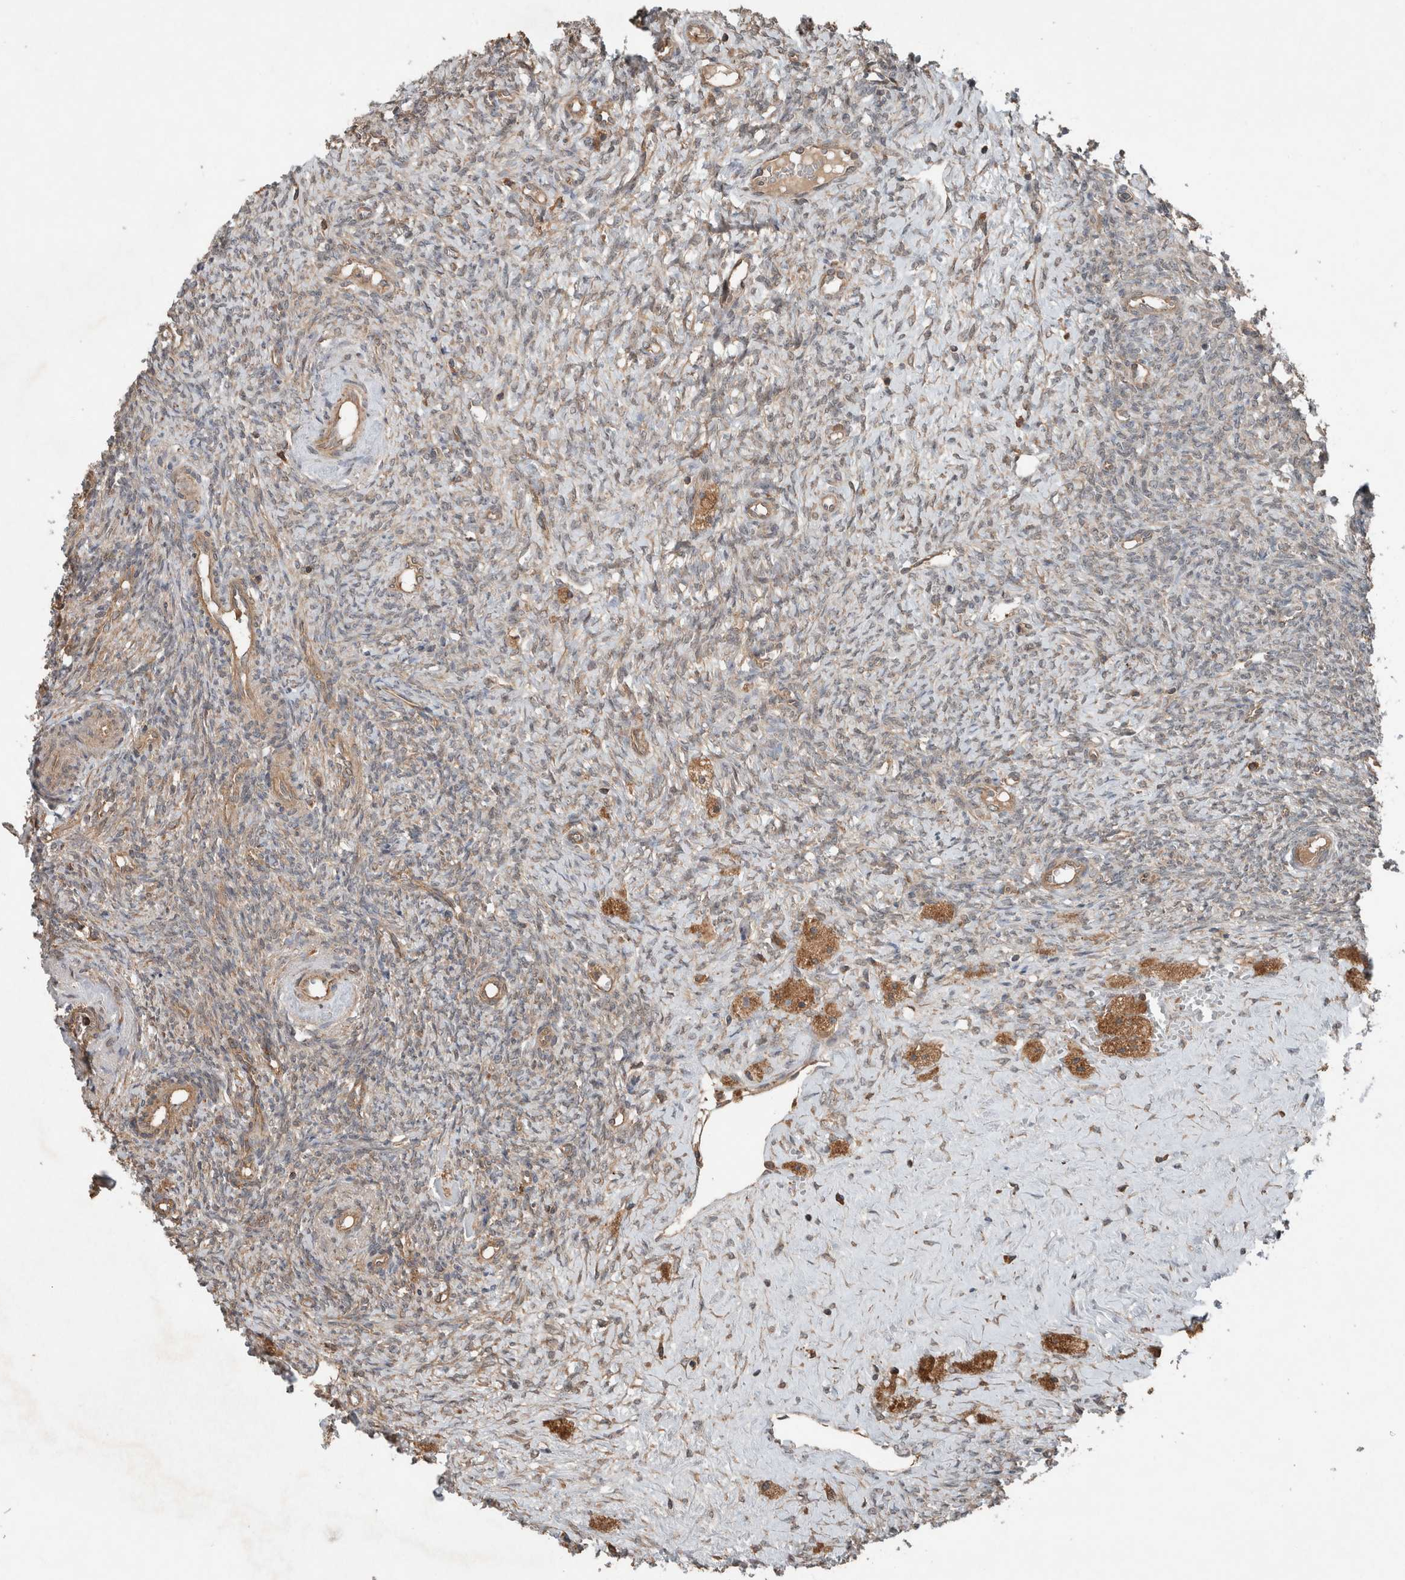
{"staining": {"intensity": "moderate", "quantity": ">75%", "location": "cytoplasmic/membranous"}, "tissue": "ovary", "cell_type": "Follicle cells", "image_type": "normal", "snomed": [{"axis": "morphology", "description": "Normal tissue, NOS"}, {"axis": "topography", "description": "Ovary"}], "caption": "A brown stain labels moderate cytoplasmic/membranous expression of a protein in follicle cells of normal ovary. Using DAB (brown) and hematoxylin (blue) stains, captured at high magnification using brightfield microscopy.", "gene": "KLK14", "patient": {"sex": "female", "age": 41}}